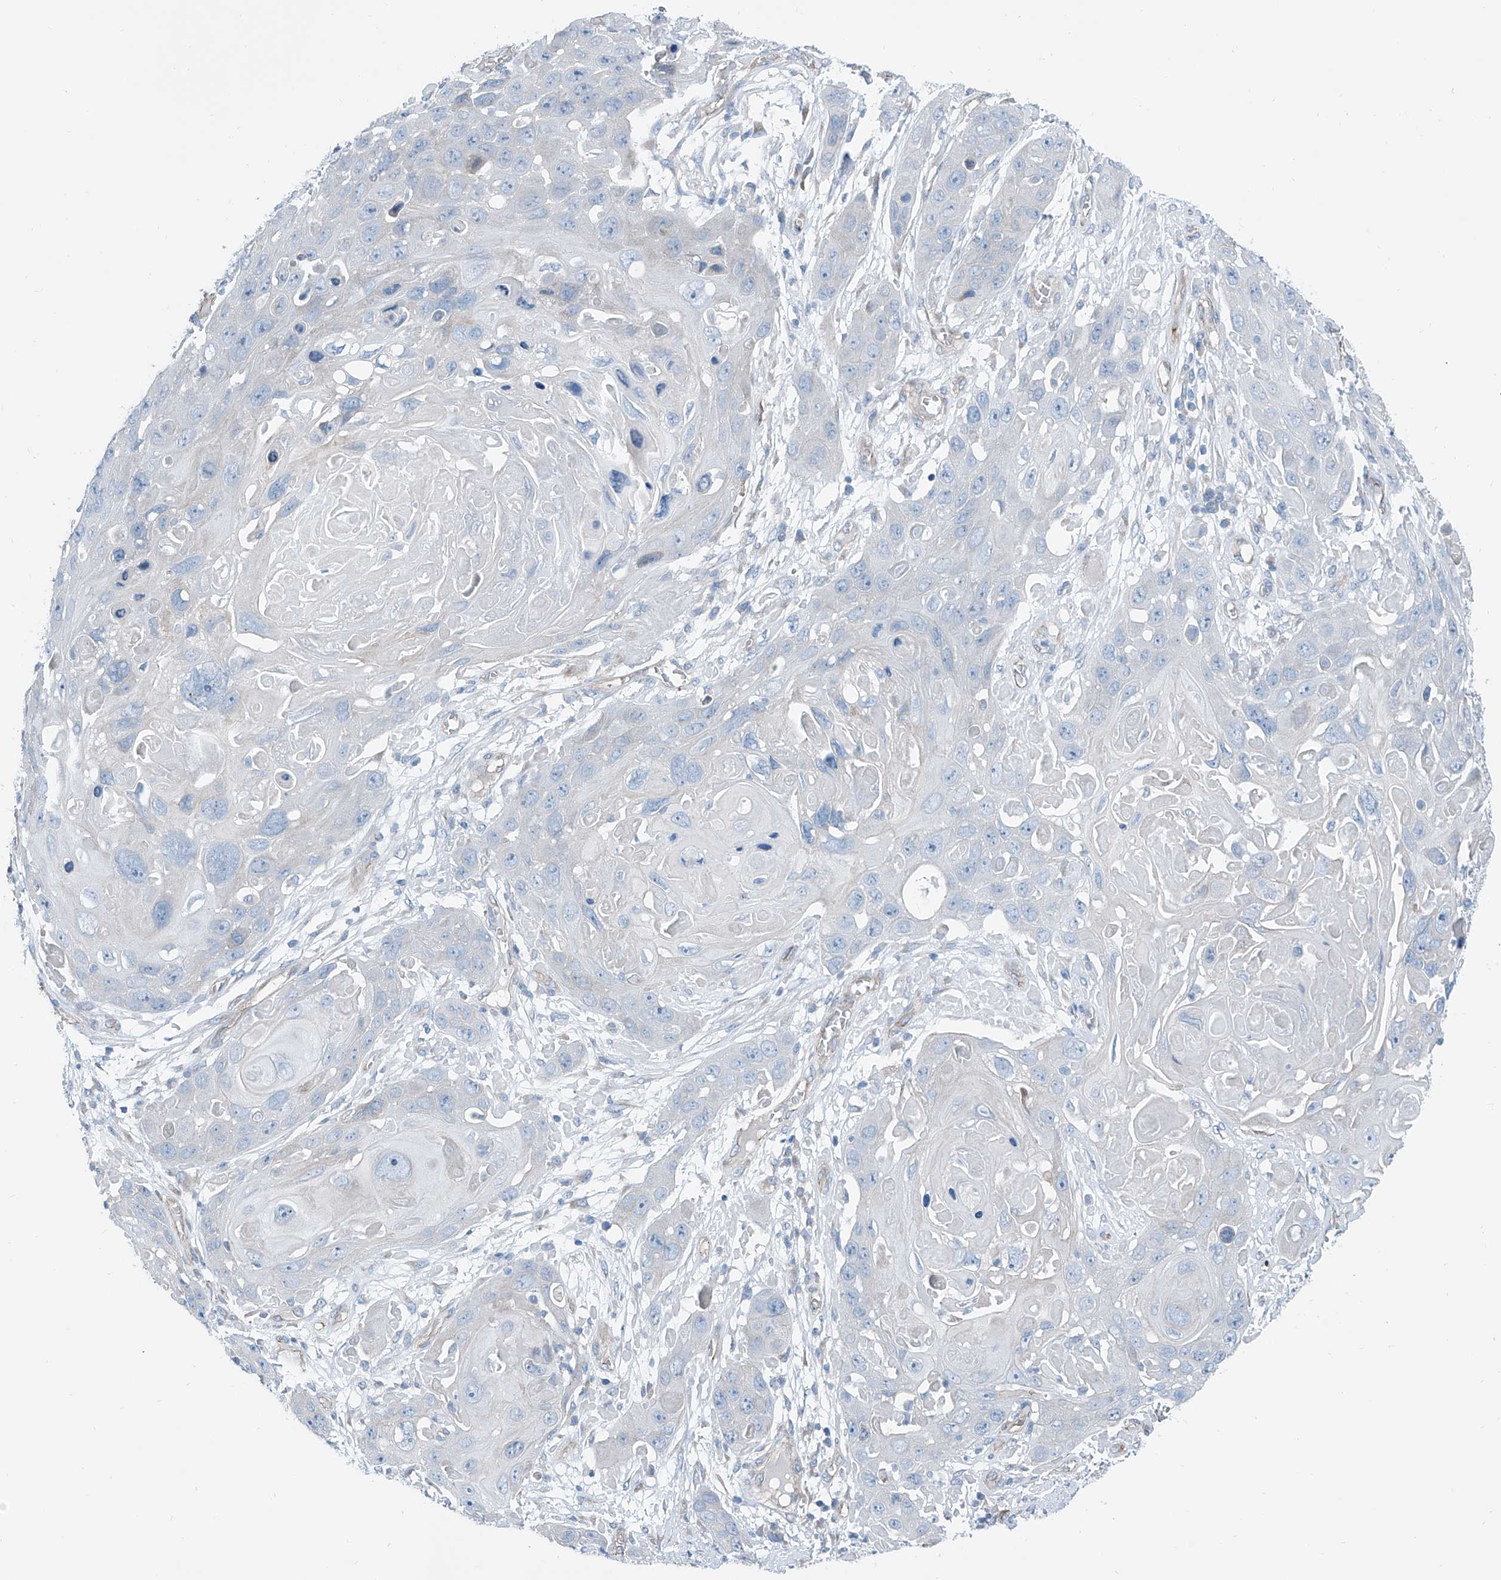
{"staining": {"intensity": "negative", "quantity": "none", "location": "none"}, "tissue": "skin cancer", "cell_type": "Tumor cells", "image_type": "cancer", "snomed": [{"axis": "morphology", "description": "Squamous cell carcinoma, NOS"}, {"axis": "topography", "description": "Skin"}], "caption": "Skin cancer was stained to show a protein in brown. There is no significant expression in tumor cells.", "gene": "THEMIS2", "patient": {"sex": "male", "age": 55}}